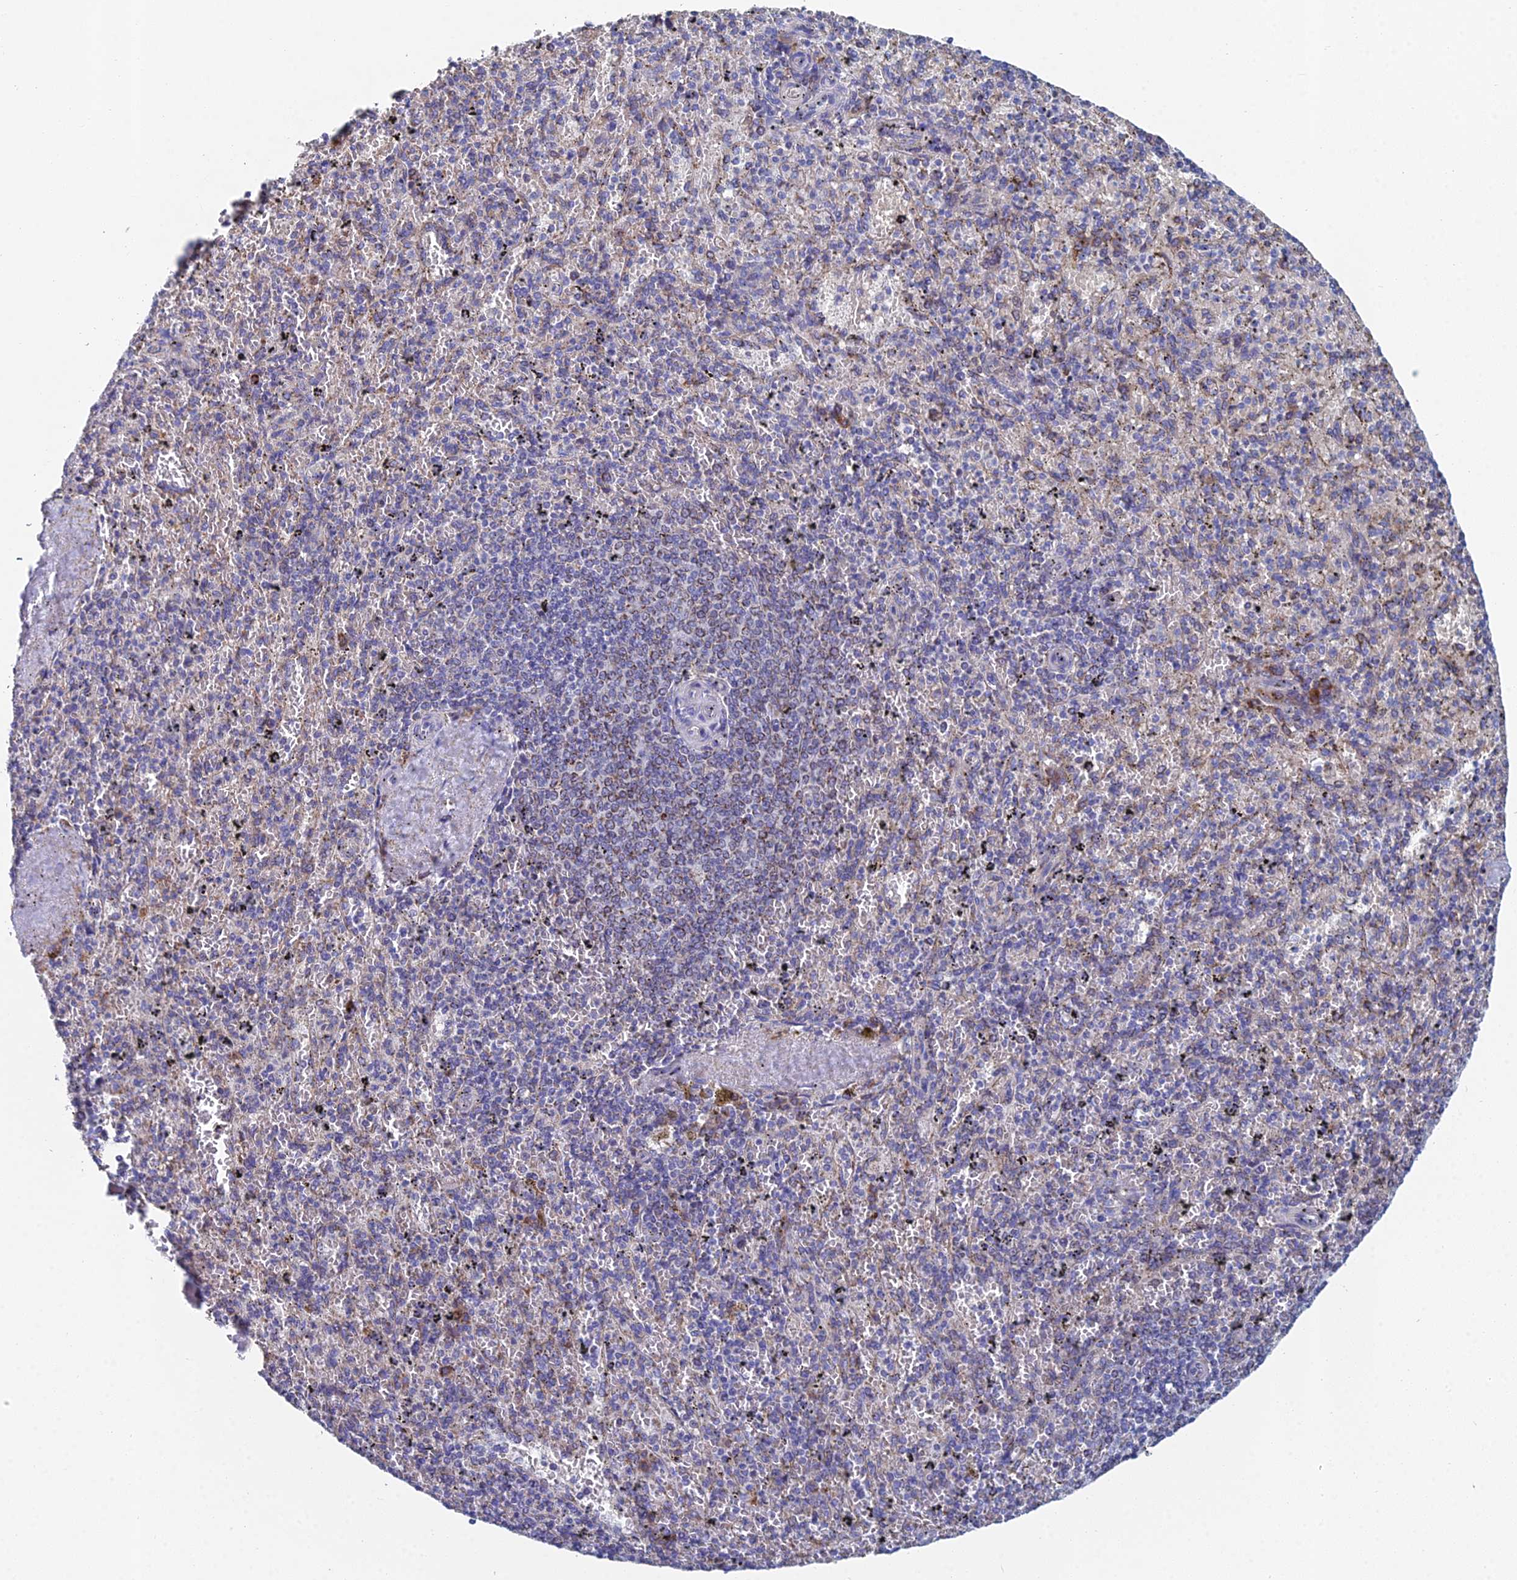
{"staining": {"intensity": "weak", "quantity": "<25%", "location": "cytoplasmic/membranous"}, "tissue": "spleen", "cell_type": "Cells in red pulp", "image_type": "normal", "snomed": [{"axis": "morphology", "description": "Normal tissue, NOS"}, {"axis": "topography", "description": "Spleen"}], "caption": "Cells in red pulp are negative for protein expression in benign human spleen. Brightfield microscopy of IHC stained with DAB (brown) and hematoxylin (blue), captured at high magnification.", "gene": "CRACR2B", "patient": {"sex": "male", "age": 82}}